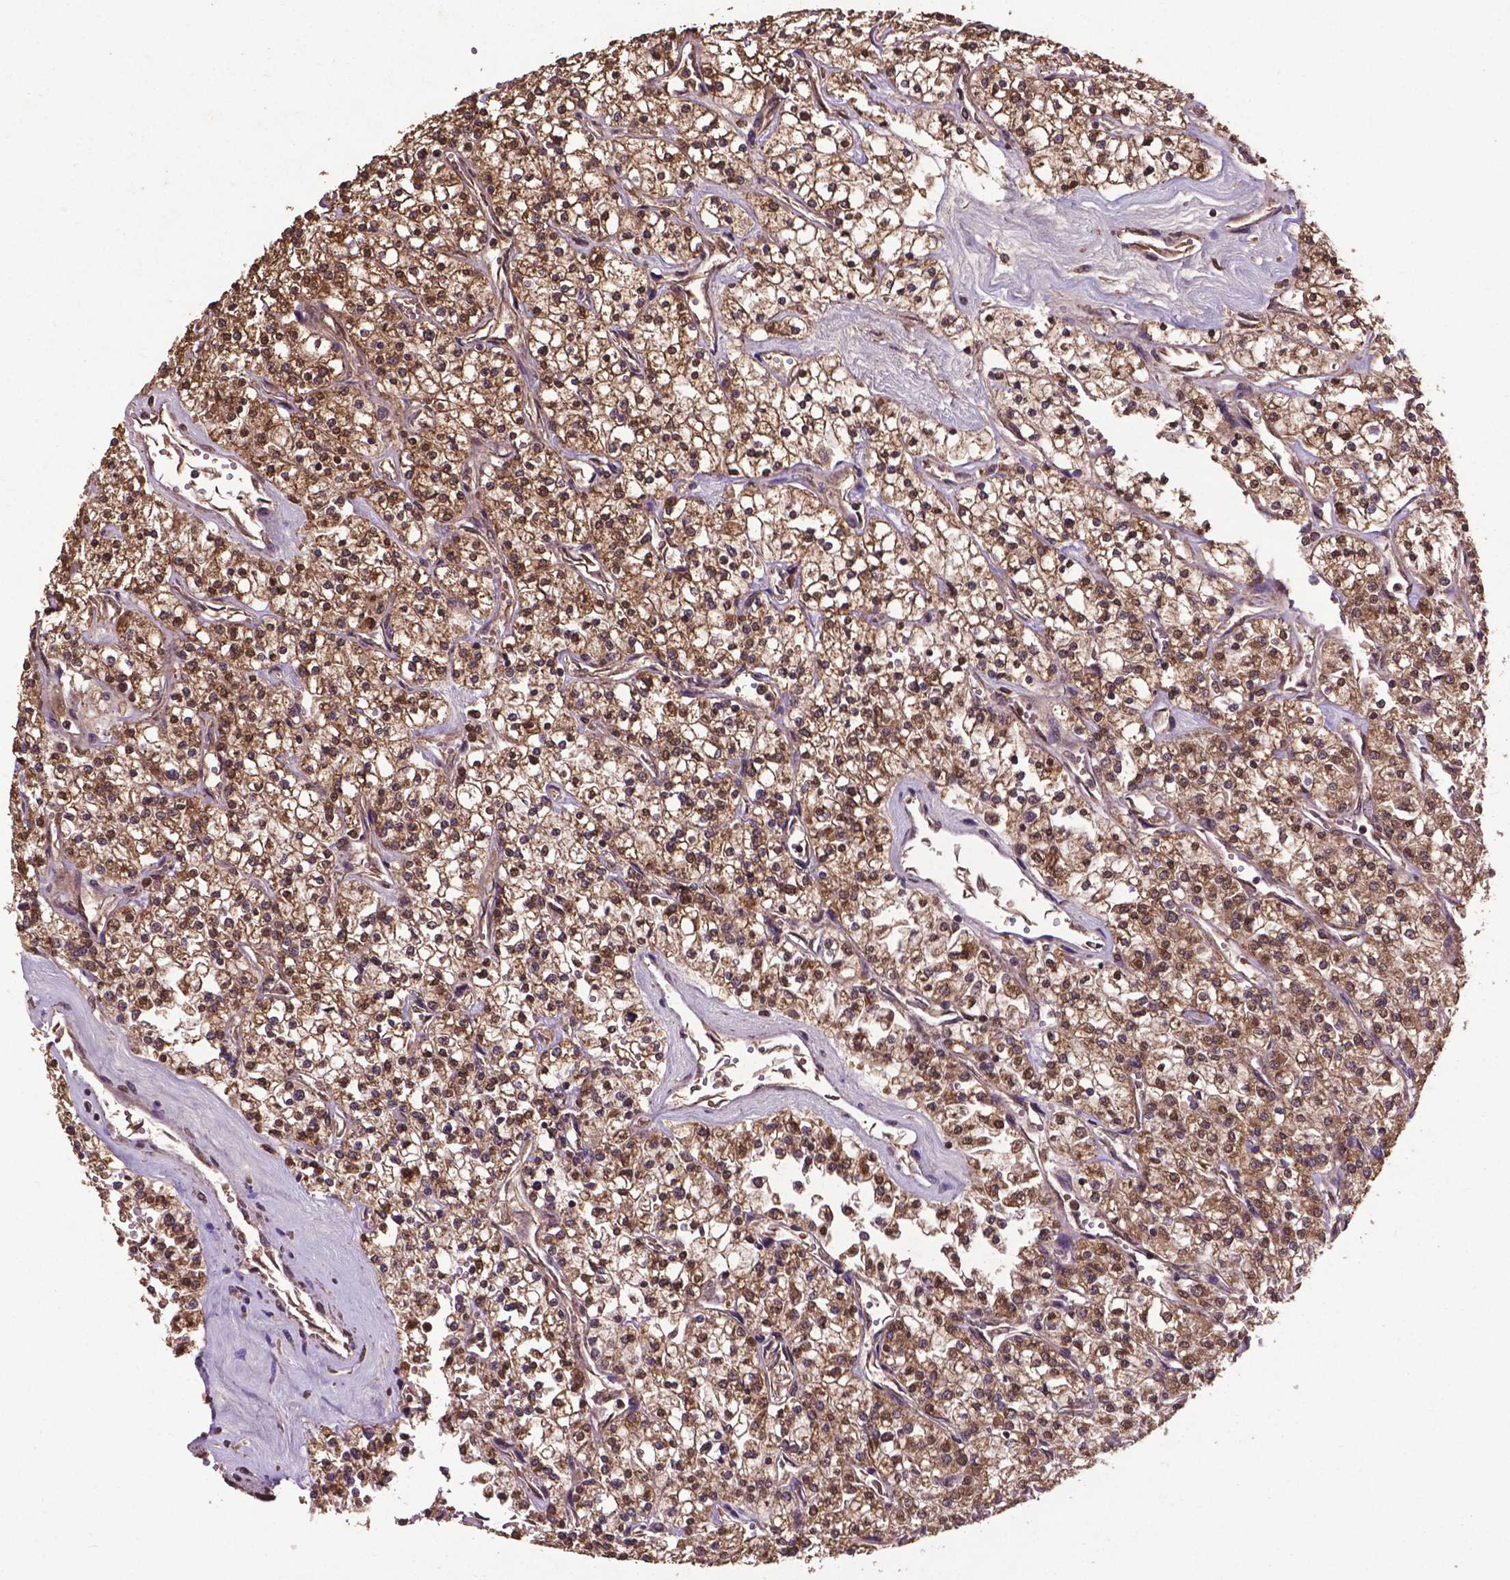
{"staining": {"intensity": "moderate", "quantity": ">75%", "location": "cytoplasmic/membranous,nuclear"}, "tissue": "renal cancer", "cell_type": "Tumor cells", "image_type": "cancer", "snomed": [{"axis": "morphology", "description": "Adenocarcinoma, NOS"}, {"axis": "topography", "description": "Kidney"}], "caption": "Protein staining of renal cancer (adenocarcinoma) tissue exhibits moderate cytoplasmic/membranous and nuclear expression in about >75% of tumor cells.", "gene": "DCAF1", "patient": {"sex": "male", "age": 80}}